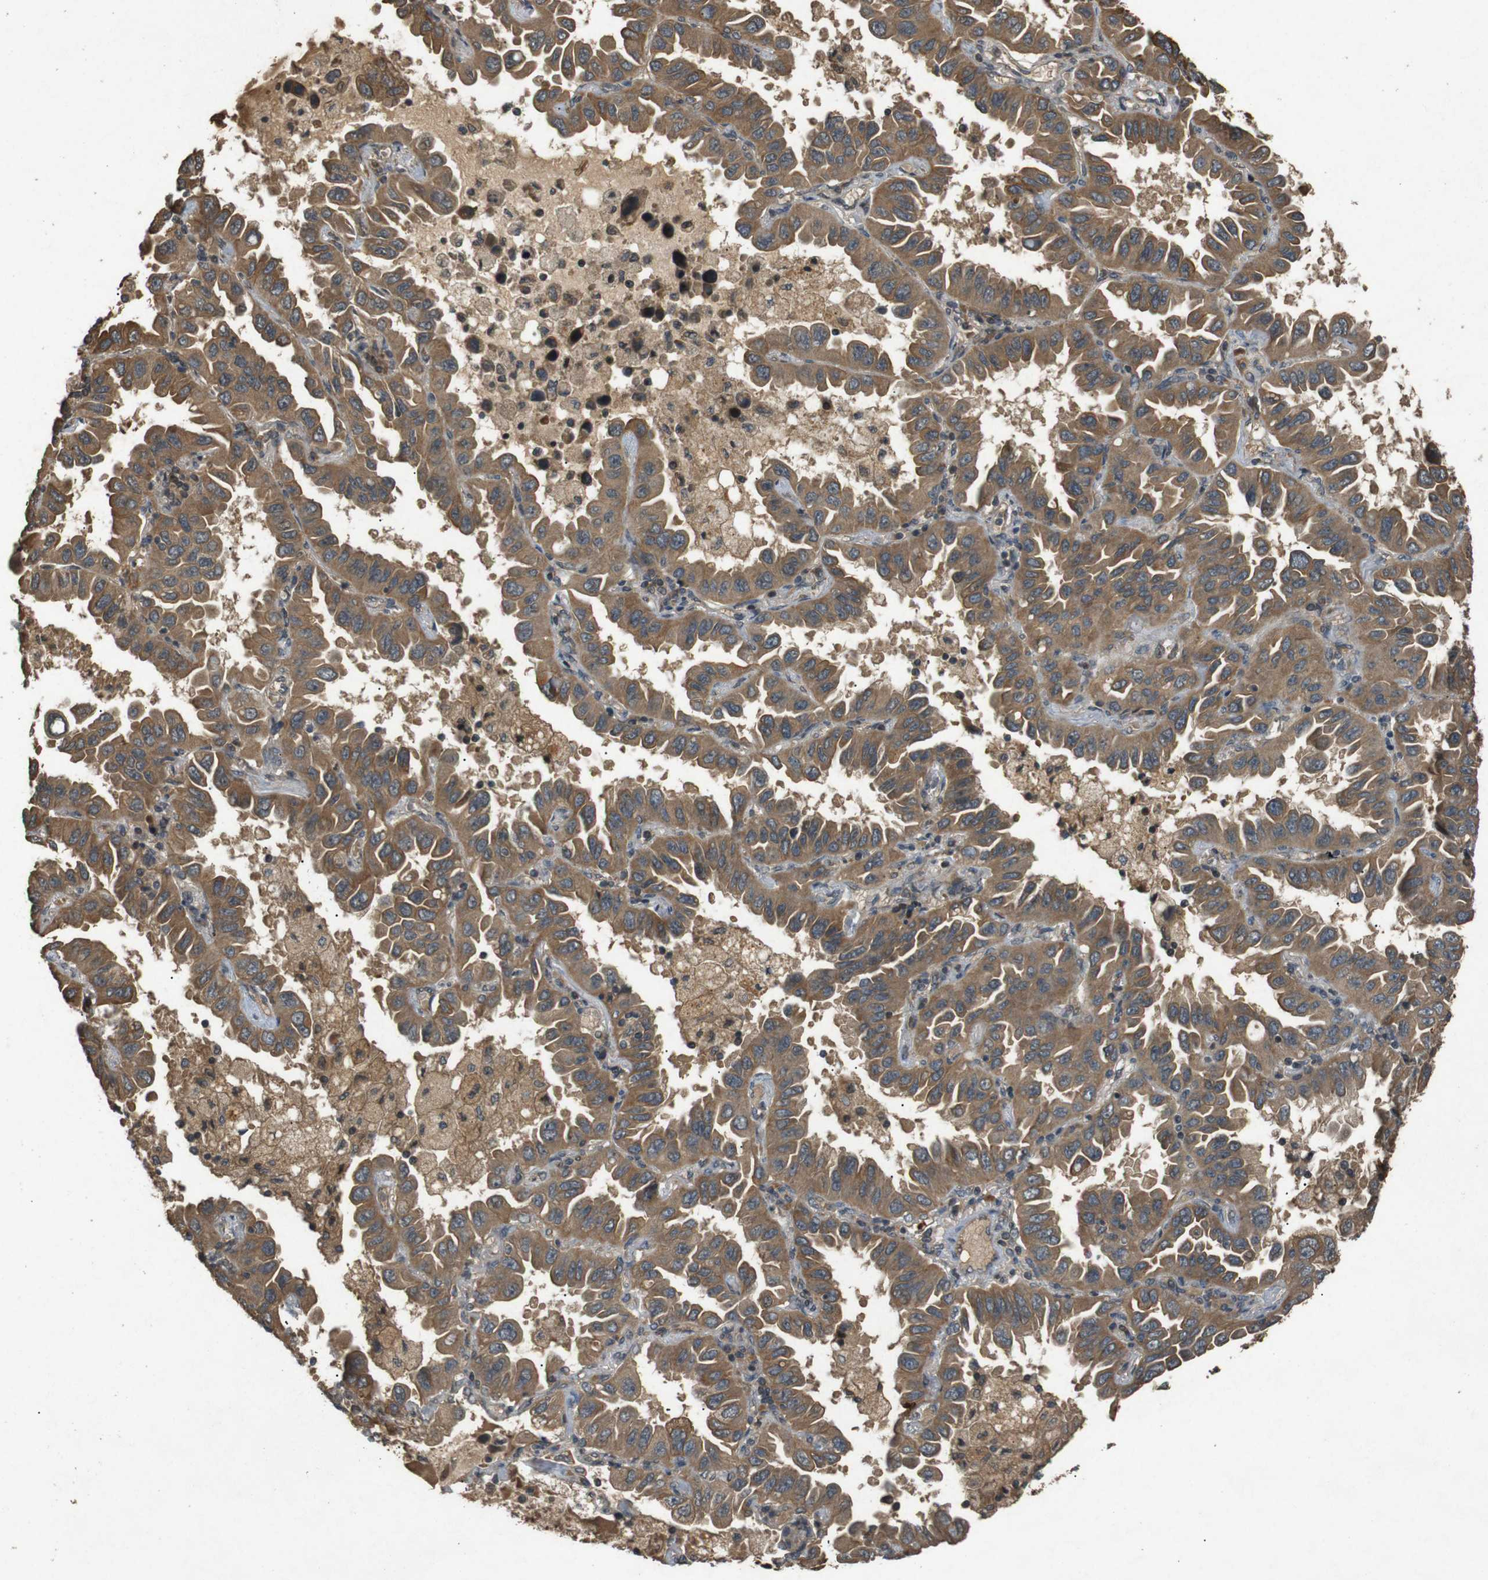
{"staining": {"intensity": "moderate", "quantity": ">75%", "location": "cytoplasmic/membranous"}, "tissue": "lung cancer", "cell_type": "Tumor cells", "image_type": "cancer", "snomed": [{"axis": "morphology", "description": "Adenocarcinoma, NOS"}, {"axis": "topography", "description": "Lung"}], "caption": "Immunohistochemical staining of lung cancer (adenocarcinoma) exhibits moderate cytoplasmic/membranous protein staining in about >75% of tumor cells. Immunohistochemistry (ihc) stains the protein in brown and the nuclei are stained blue.", "gene": "TAP1", "patient": {"sex": "male", "age": 64}}